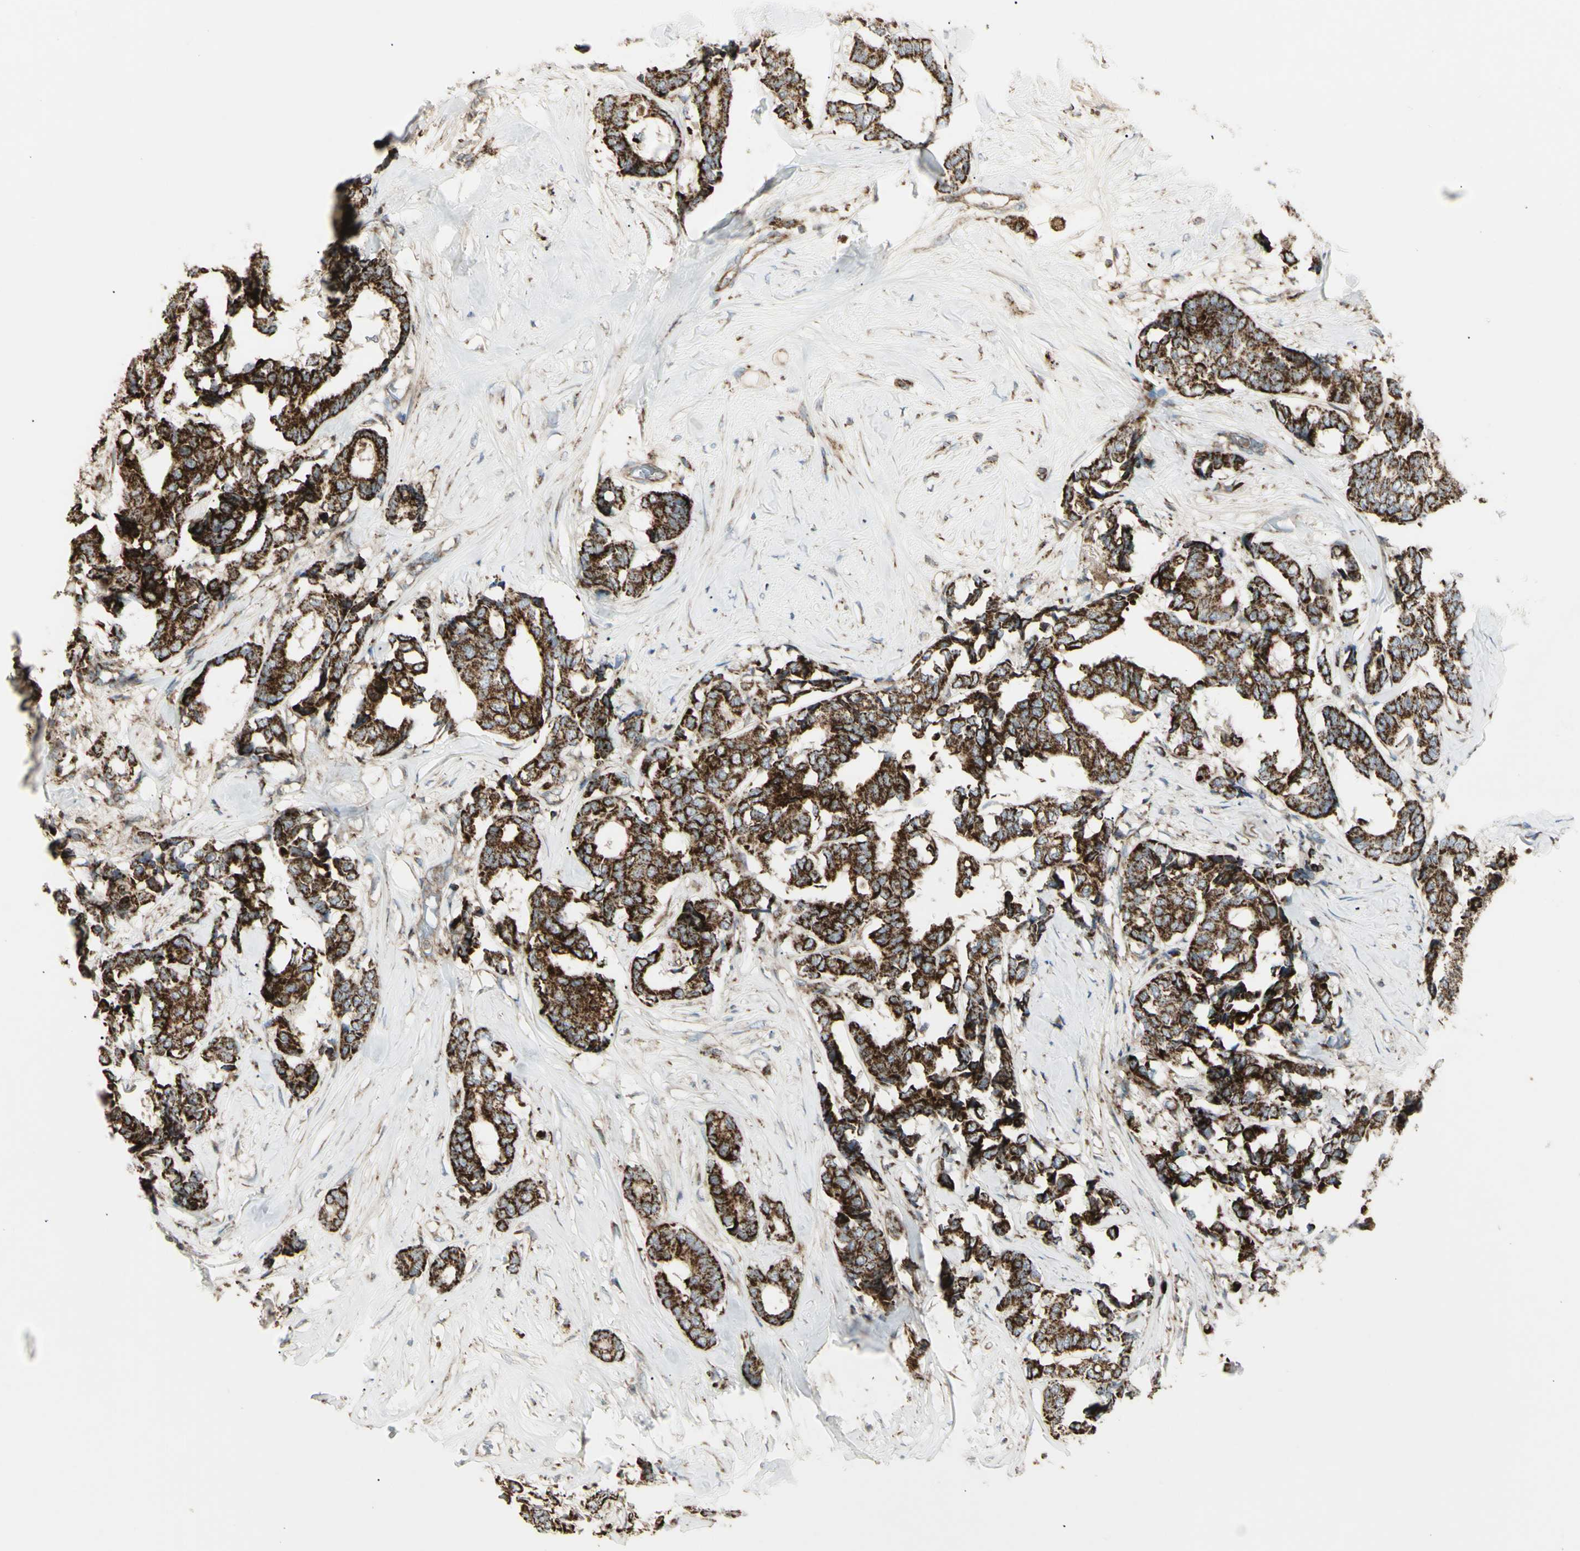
{"staining": {"intensity": "strong", "quantity": ">75%", "location": "cytoplasmic/membranous"}, "tissue": "breast cancer", "cell_type": "Tumor cells", "image_type": "cancer", "snomed": [{"axis": "morphology", "description": "Duct carcinoma"}, {"axis": "topography", "description": "Breast"}], "caption": "Infiltrating ductal carcinoma (breast) was stained to show a protein in brown. There is high levels of strong cytoplasmic/membranous positivity in about >75% of tumor cells.", "gene": "CYB5R1", "patient": {"sex": "female", "age": 87}}